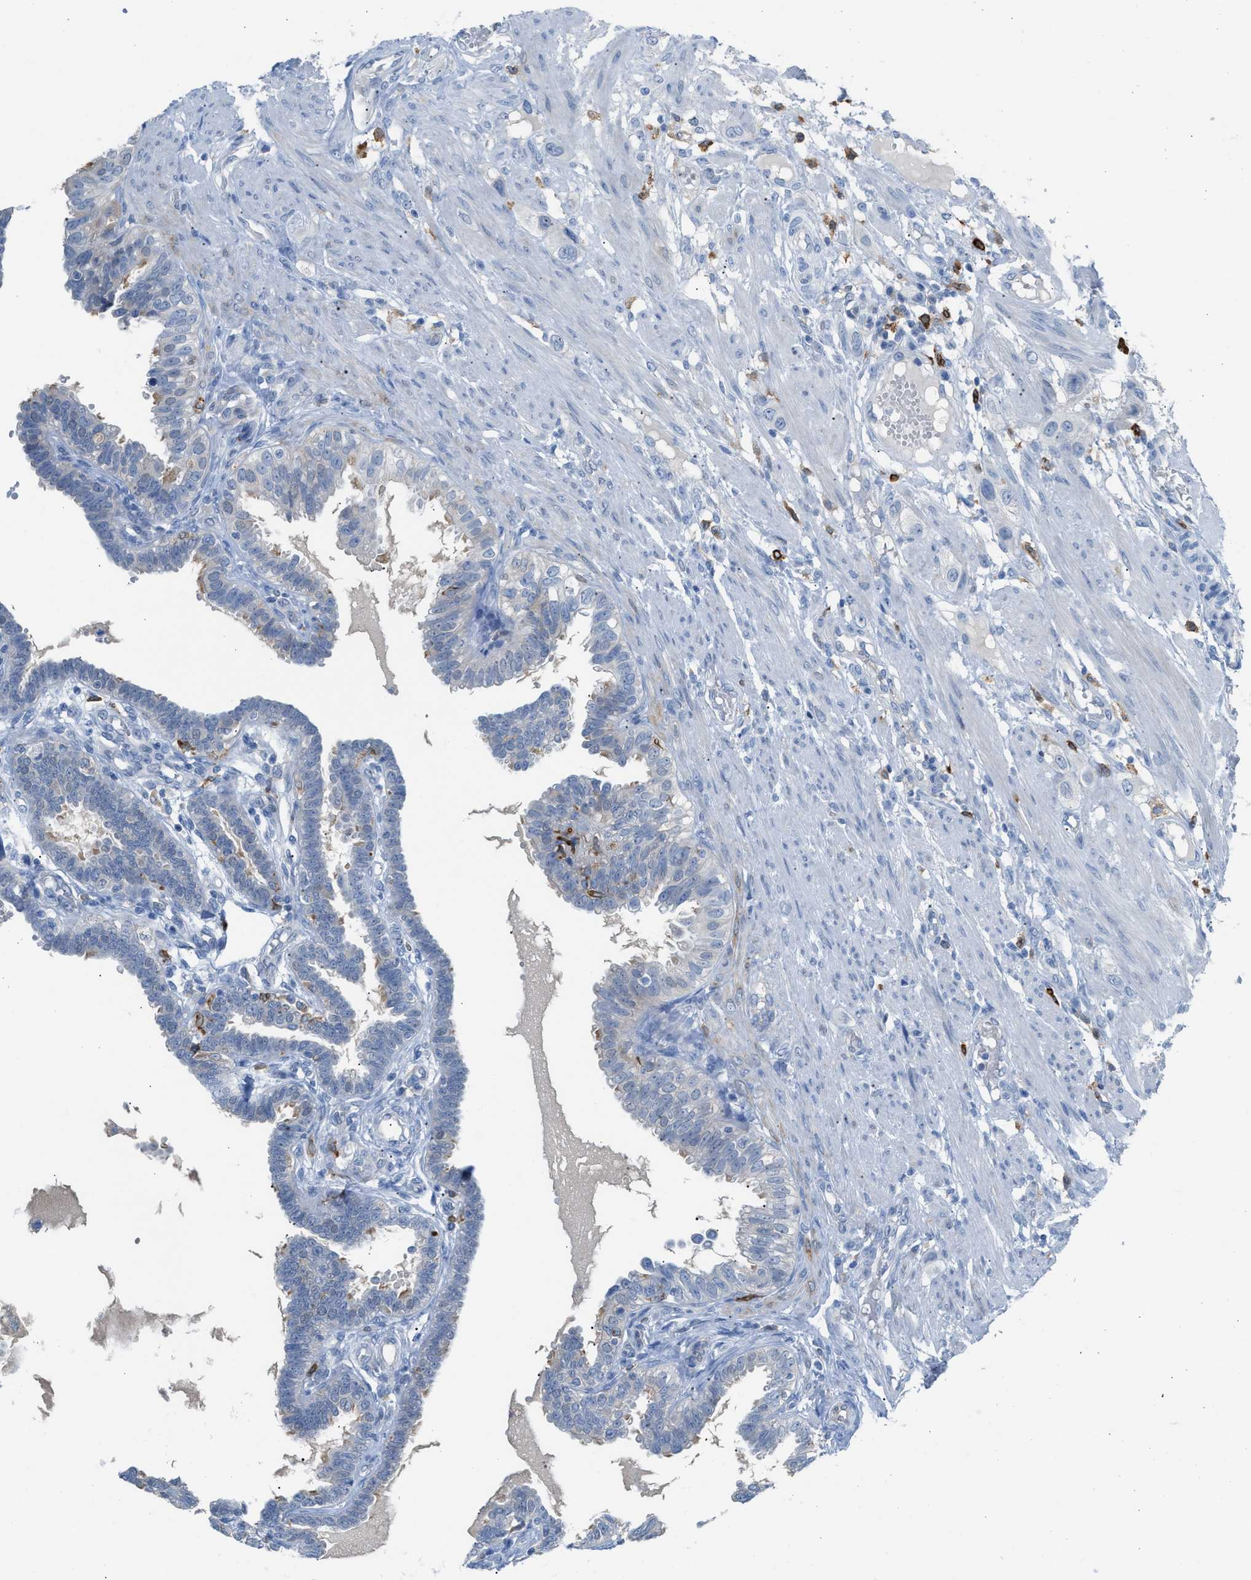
{"staining": {"intensity": "negative", "quantity": "none", "location": "none"}, "tissue": "fallopian tube", "cell_type": "Glandular cells", "image_type": "normal", "snomed": [{"axis": "morphology", "description": "Normal tissue, NOS"}, {"axis": "topography", "description": "Fallopian tube"}, {"axis": "topography", "description": "Placenta"}], "caption": "The photomicrograph shows no significant expression in glandular cells of fallopian tube.", "gene": "CLEC10A", "patient": {"sex": "female", "age": 34}}